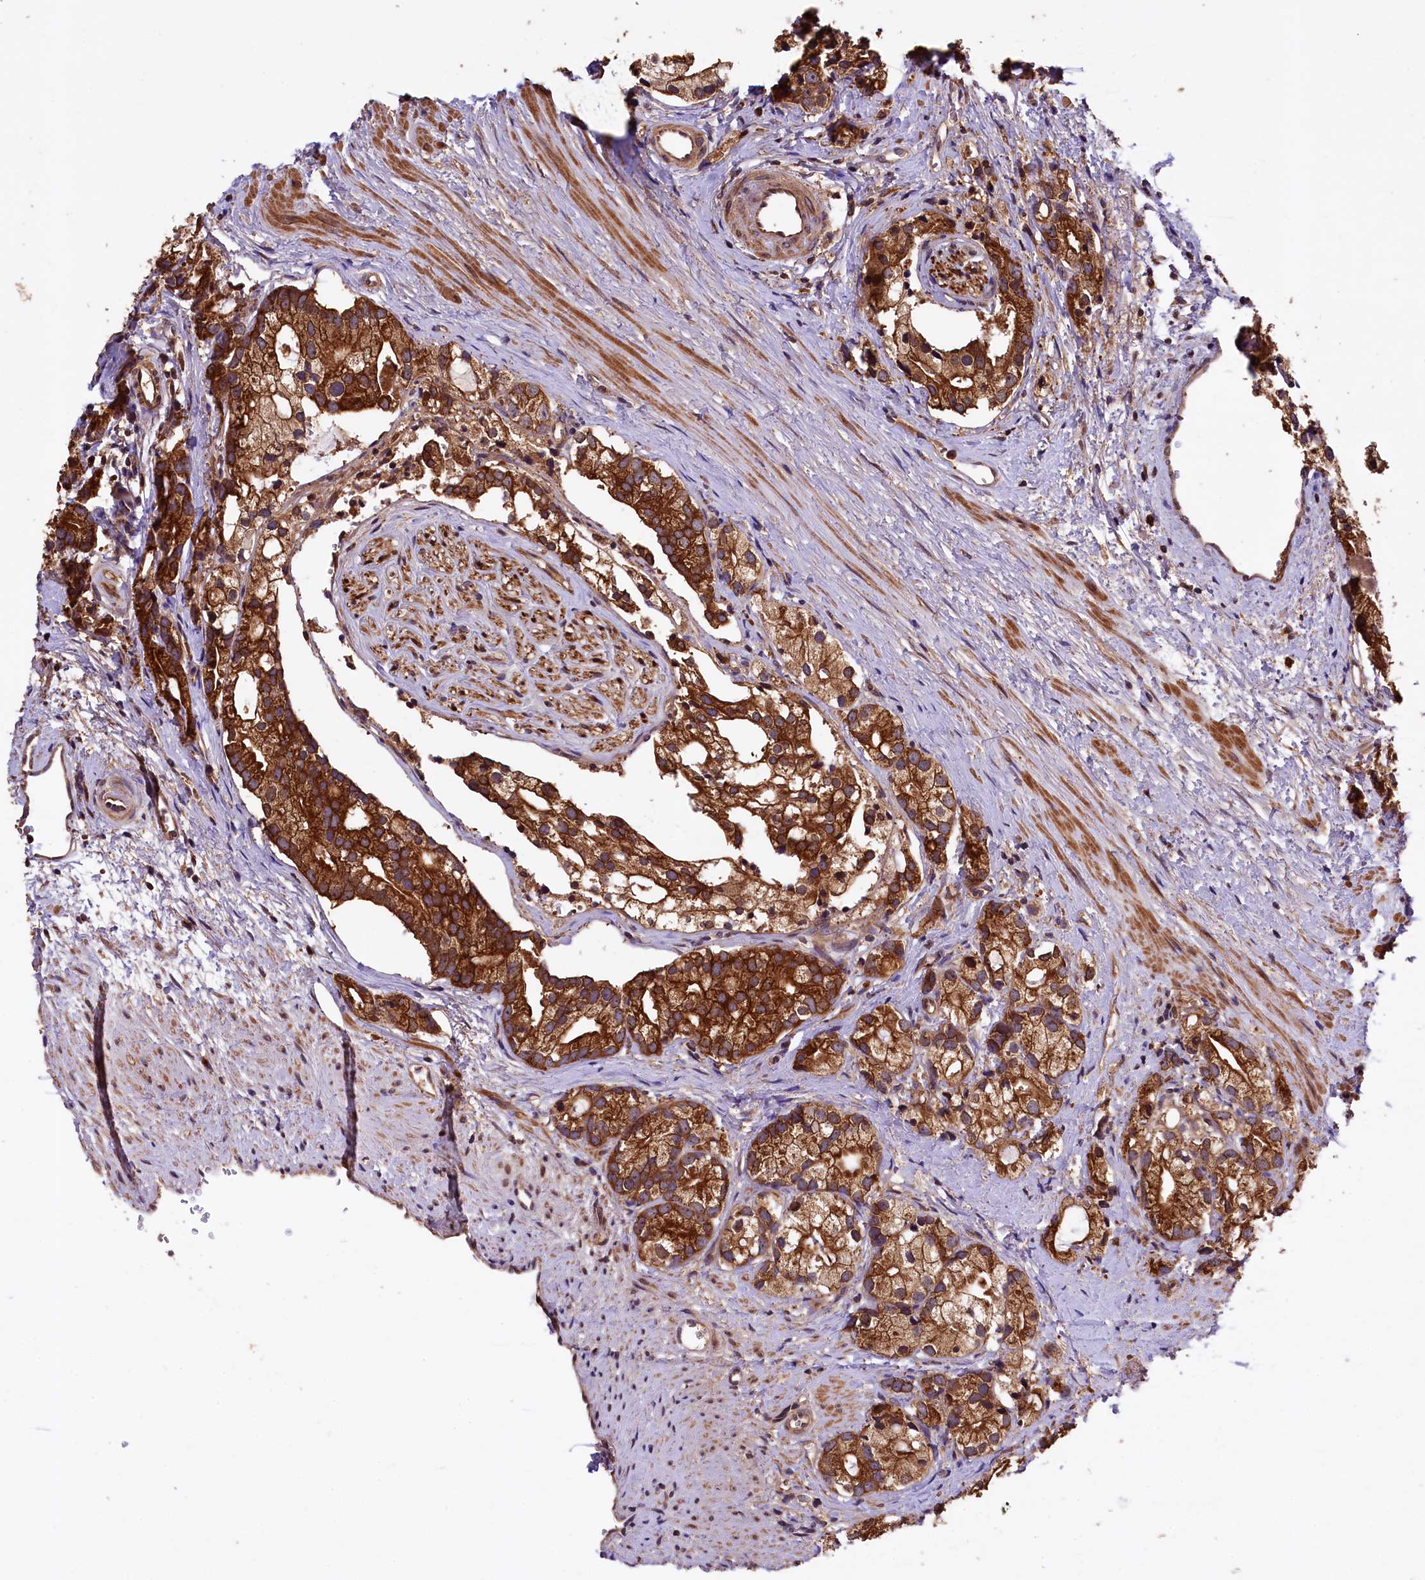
{"staining": {"intensity": "strong", "quantity": ">75%", "location": "cytoplasmic/membranous"}, "tissue": "prostate cancer", "cell_type": "Tumor cells", "image_type": "cancer", "snomed": [{"axis": "morphology", "description": "Adenocarcinoma, High grade"}, {"axis": "topography", "description": "Prostate"}], "caption": "DAB immunohistochemical staining of human high-grade adenocarcinoma (prostate) exhibits strong cytoplasmic/membranous protein positivity in approximately >75% of tumor cells.", "gene": "KLC2", "patient": {"sex": "male", "age": 75}}